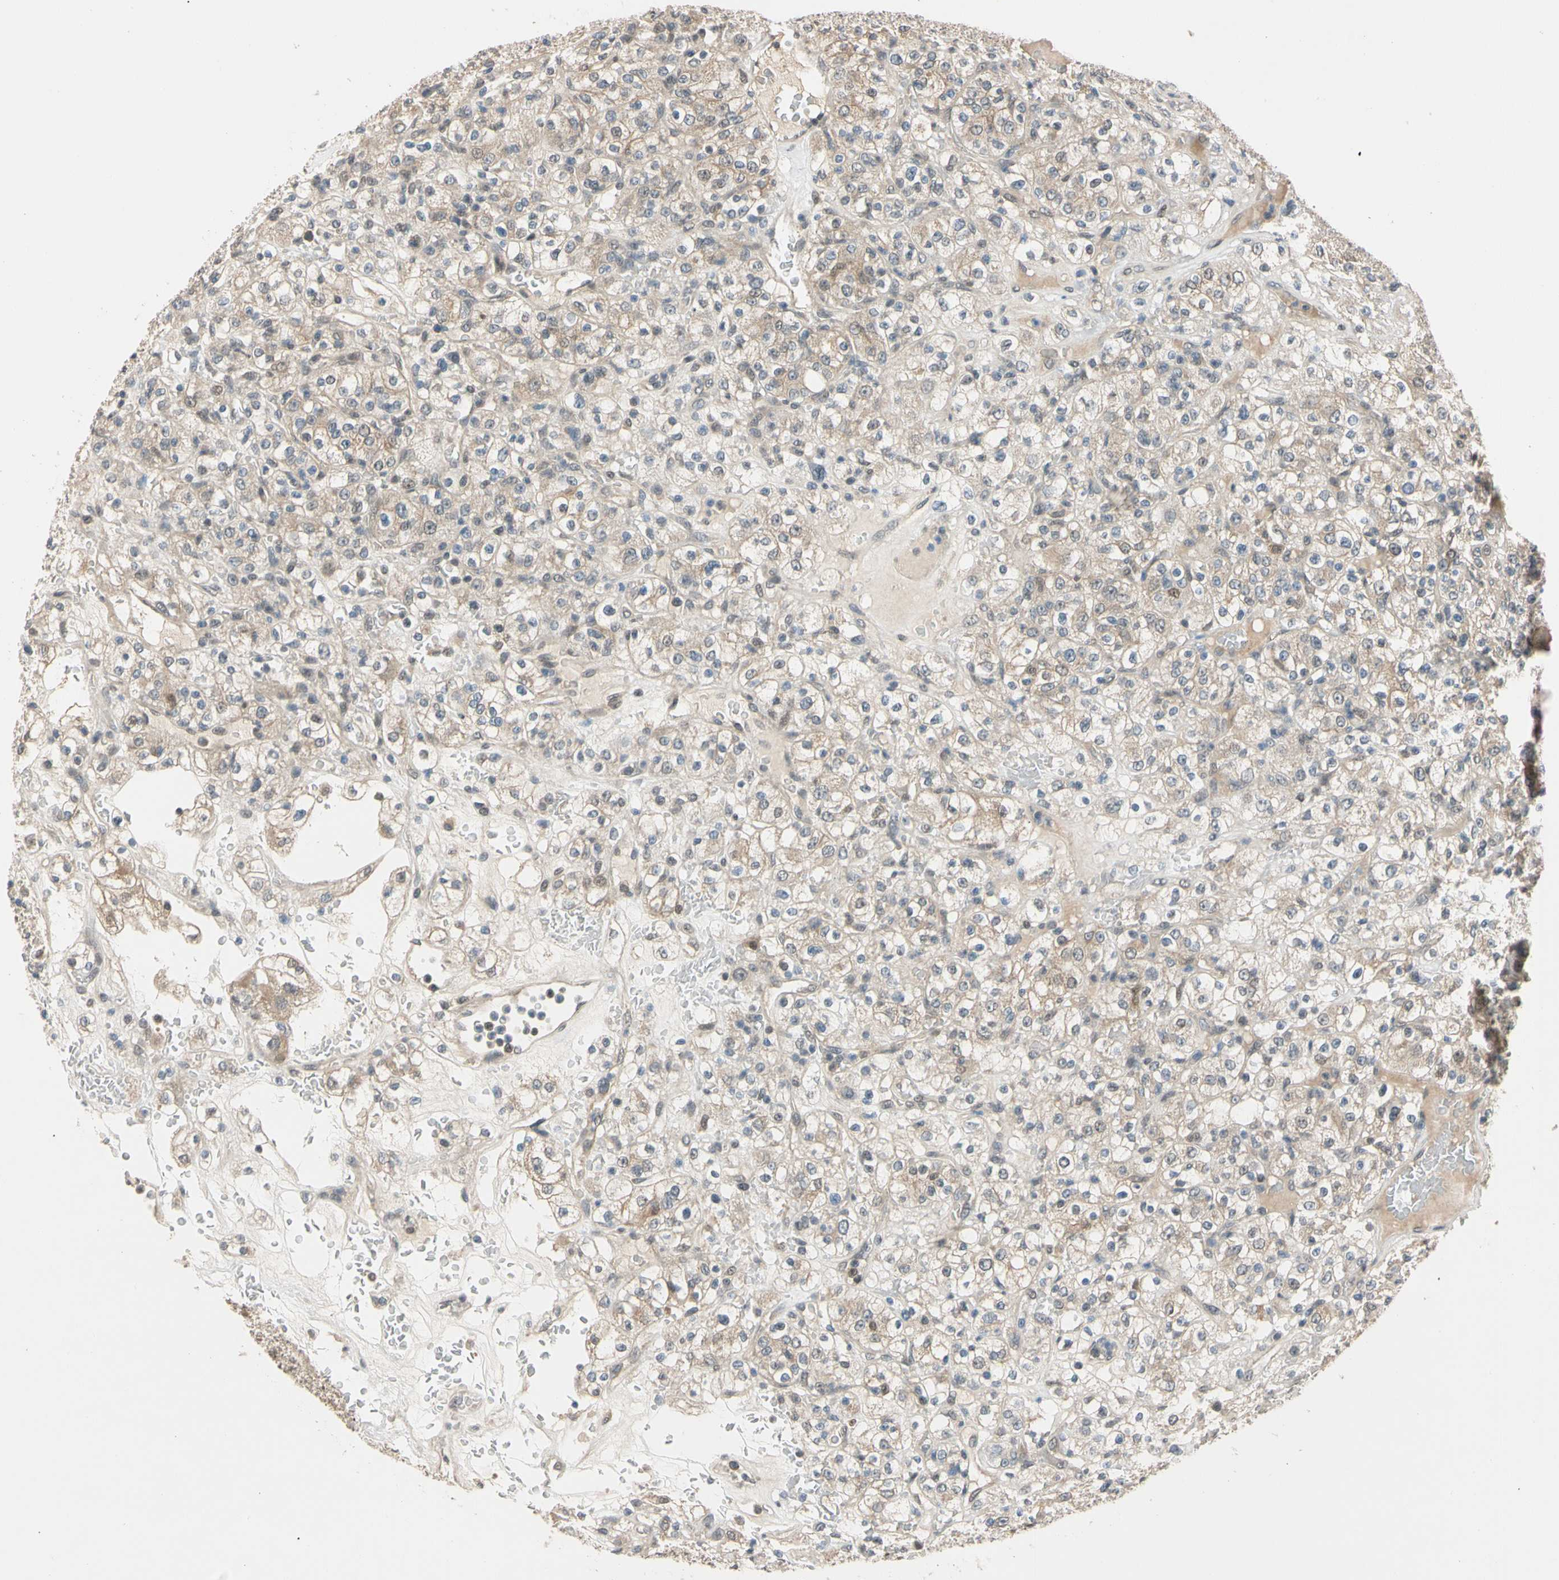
{"staining": {"intensity": "weak", "quantity": ">75%", "location": "cytoplasmic/membranous"}, "tissue": "renal cancer", "cell_type": "Tumor cells", "image_type": "cancer", "snomed": [{"axis": "morphology", "description": "Normal tissue, NOS"}, {"axis": "morphology", "description": "Adenocarcinoma, NOS"}, {"axis": "topography", "description": "Kidney"}], "caption": "Immunohistochemical staining of renal adenocarcinoma demonstrates weak cytoplasmic/membranous protein staining in about >75% of tumor cells.", "gene": "RIOX2", "patient": {"sex": "female", "age": 72}}